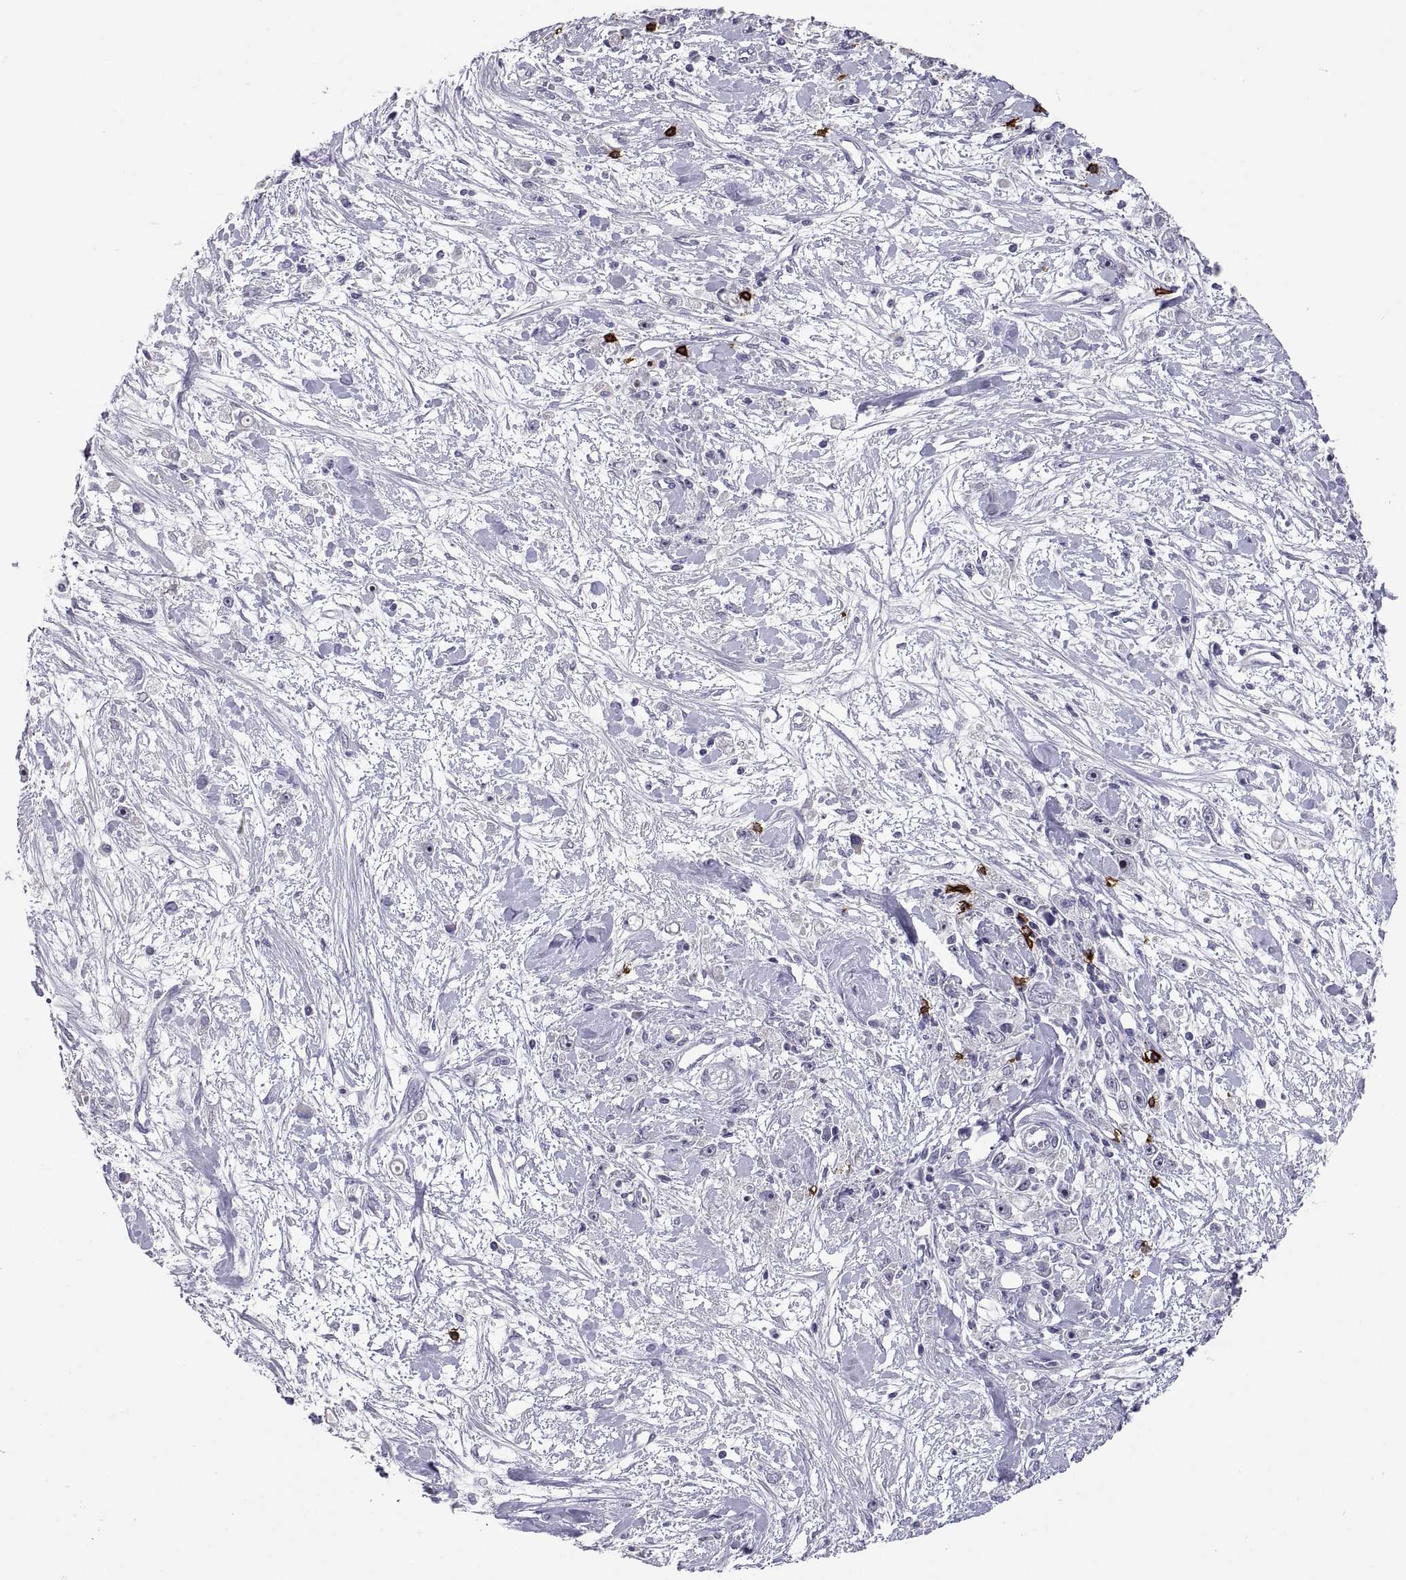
{"staining": {"intensity": "negative", "quantity": "none", "location": "none"}, "tissue": "stomach cancer", "cell_type": "Tumor cells", "image_type": "cancer", "snomed": [{"axis": "morphology", "description": "Adenocarcinoma, NOS"}, {"axis": "topography", "description": "Stomach"}], "caption": "Immunohistochemistry (IHC) of stomach cancer (adenocarcinoma) displays no expression in tumor cells.", "gene": "MS4A1", "patient": {"sex": "female", "age": 59}}